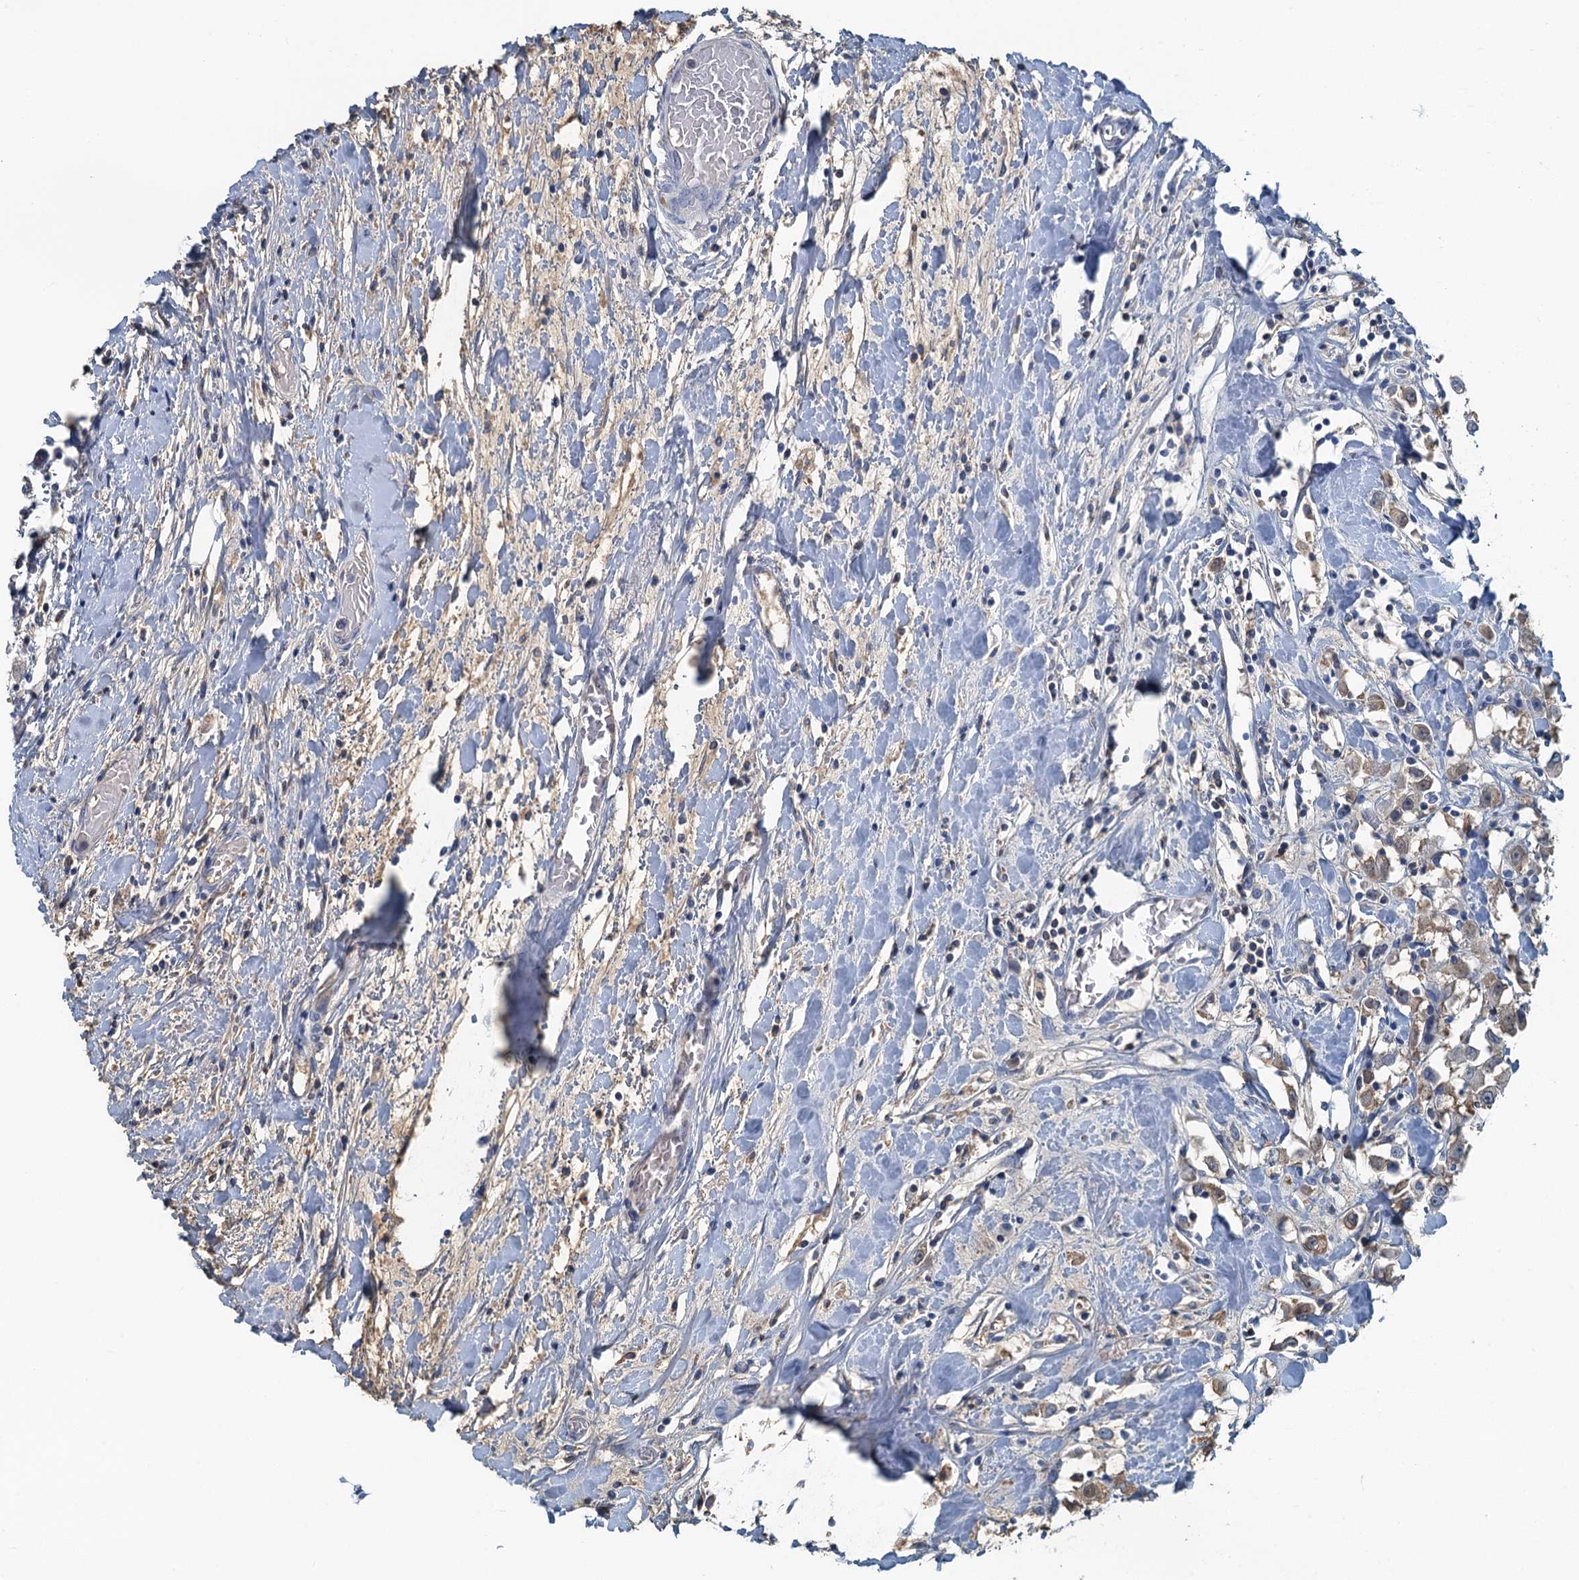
{"staining": {"intensity": "weak", "quantity": ">75%", "location": "cytoplasmic/membranous"}, "tissue": "breast cancer", "cell_type": "Tumor cells", "image_type": "cancer", "snomed": [{"axis": "morphology", "description": "Duct carcinoma"}, {"axis": "topography", "description": "Breast"}], "caption": "Intraductal carcinoma (breast) was stained to show a protein in brown. There is low levels of weak cytoplasmic/membranous staining in approximately >75% of tumor cells.", "gene": "LSM14B", "patient": {"sex": "female", "age": 61}}